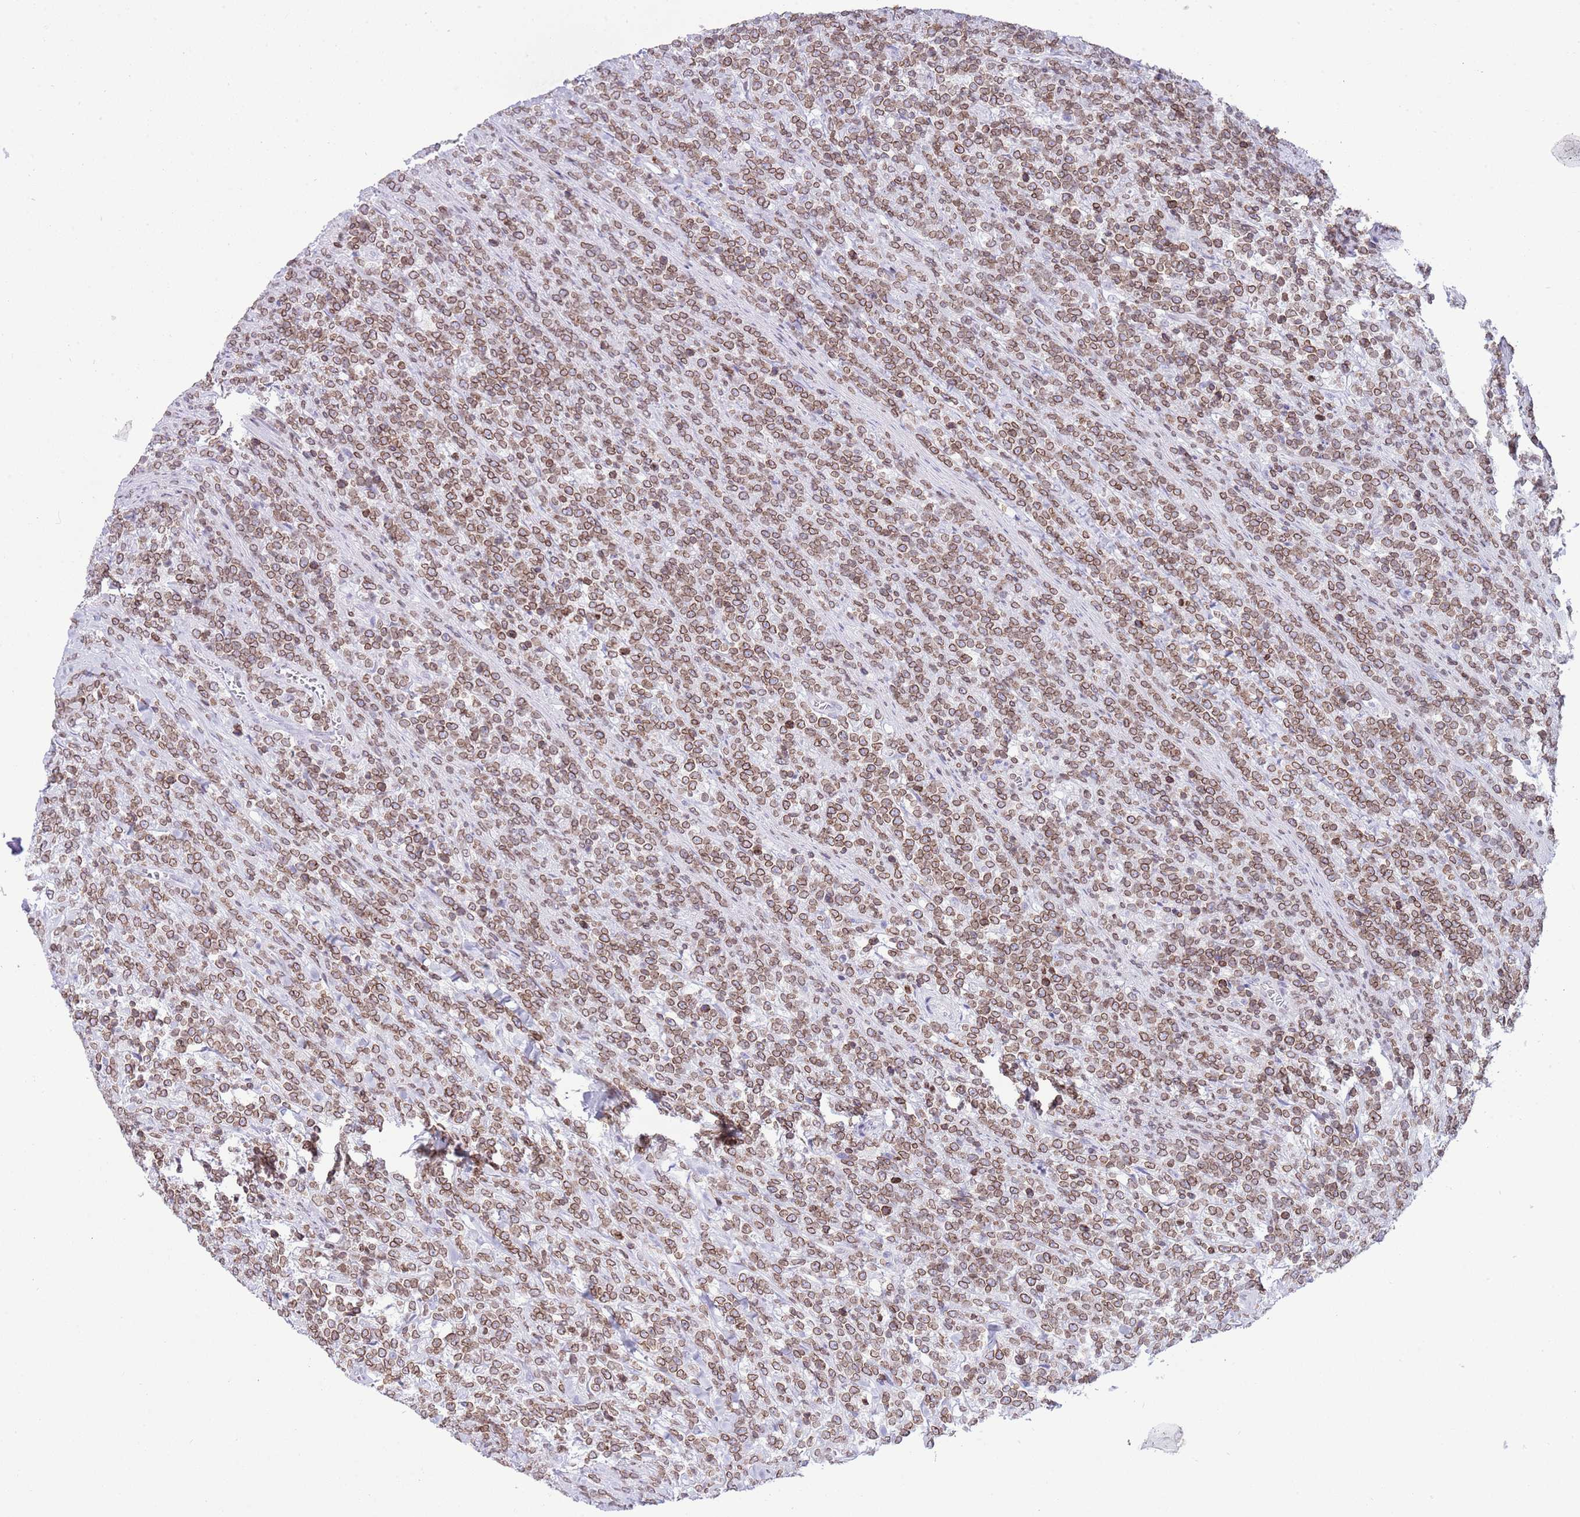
{"staining": {"intensity": "moderate", "quantity": ">75%", "location": "cytoplasmic/membranous,nuclear"}, "tissue": "lymphoma", "cell_type": "Tumor cells", "image_type": "cancer", "snomed": [{"axis": "morphology", "description": "Malignant lymphoma, non-Hodgkin's type, High grade"}, {"axis": "topography", "description": "Small intestine"}], "caption": "Immunohistochemistry (IHC) of lymphoma reveals medium levels of moderate cytoplasmic/membranous and nuclear expression in approximately >75% of tumor cells. (DAB IHC, brown staining for protein, blue staining for nuclei).", "gene": "LBR", "patient": {"sex": "male", "age": 8}}